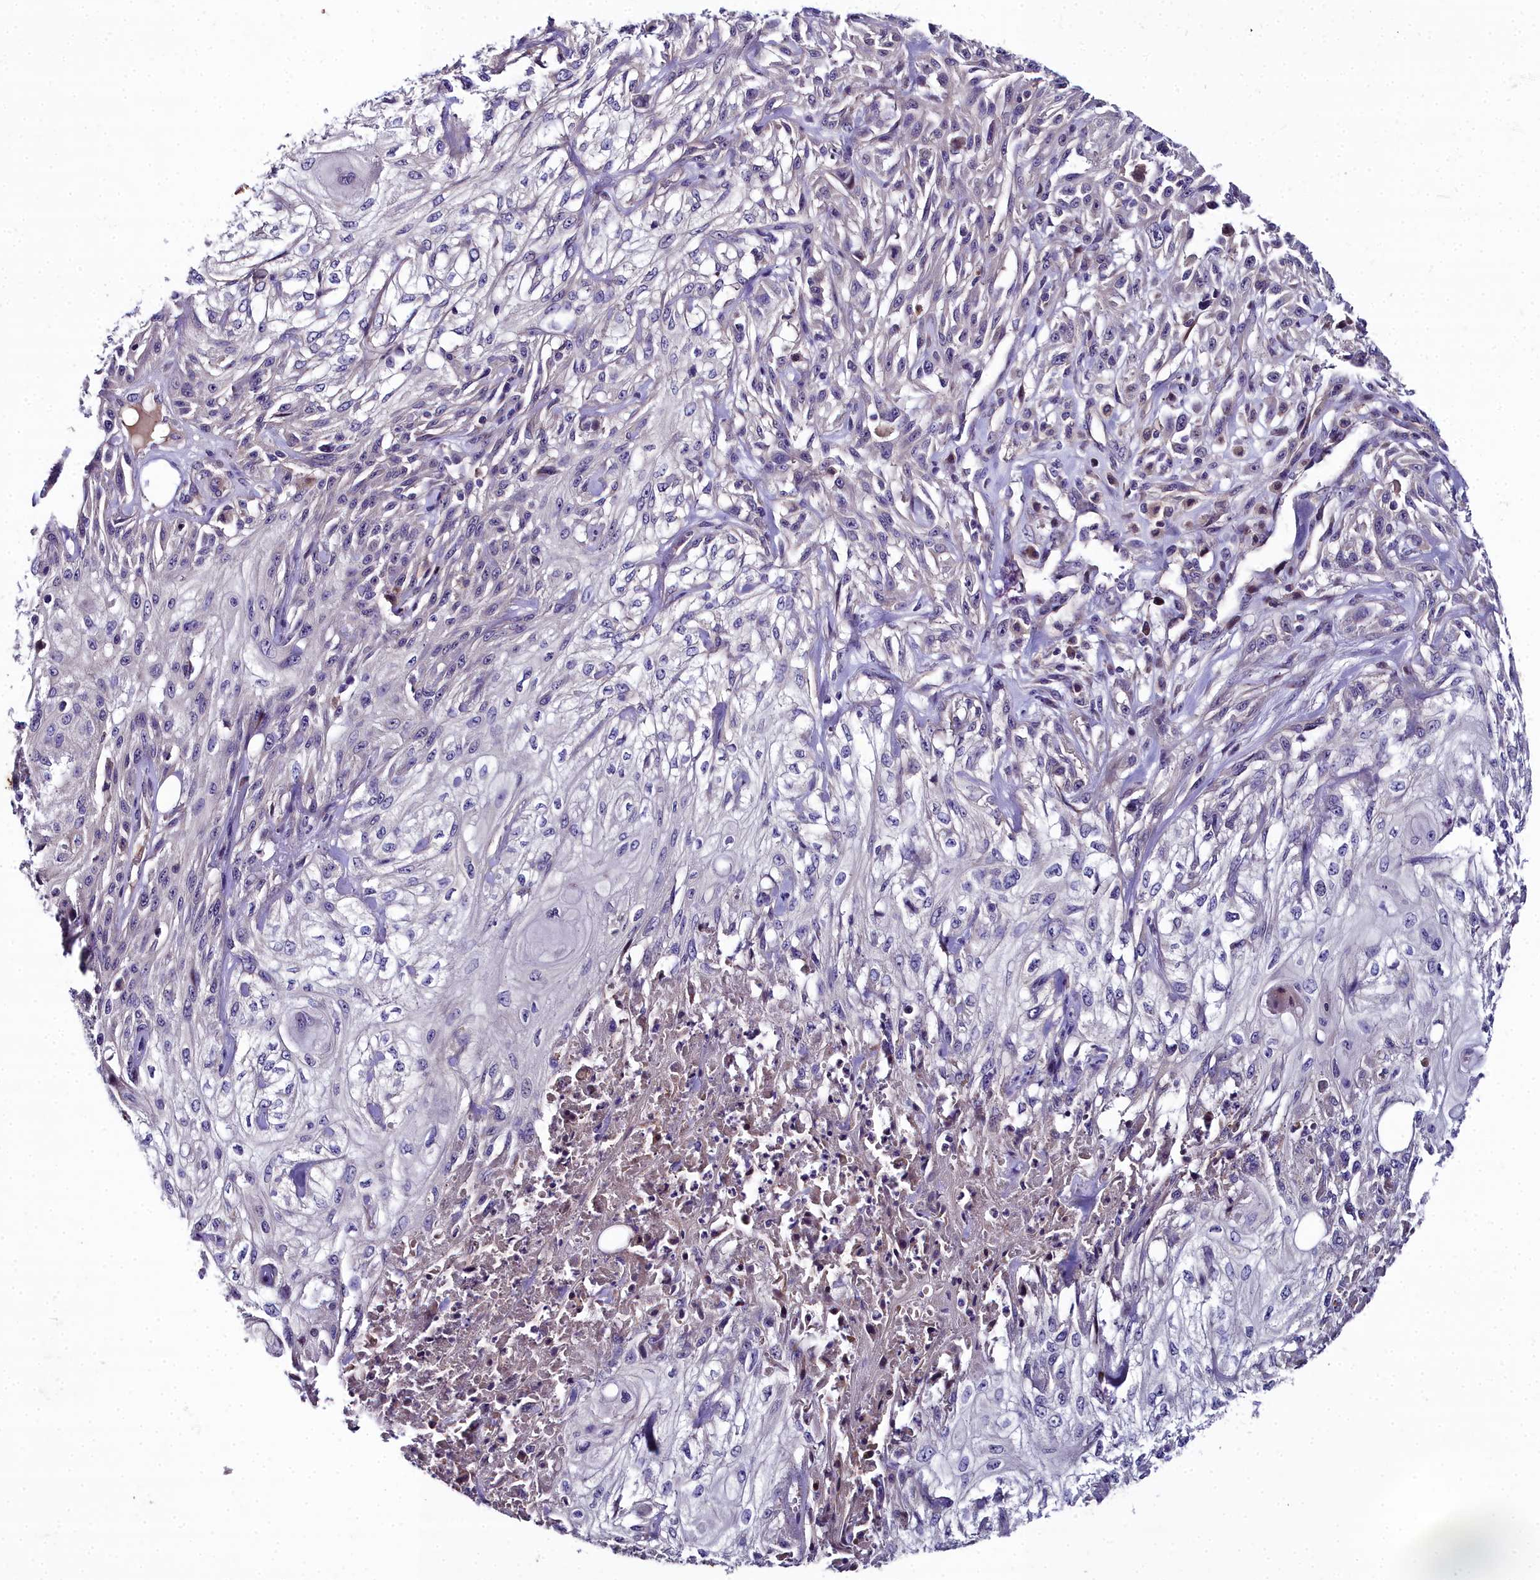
{"staining": {"intensity": "negative", "quantity": "none", "location": "none"}, "tissue": "skin cancer", "cell_type": "Tumor cells", "image_type": "cancer", "snomed": [{"axis": "morphology", "description": "Squamous cell carcinoma, NOS"}, {"axis": "morphology", "description": "Squamous cell carcinoma, metastatic, NOS"}, {"axis": "topography", "description": "Skin"}, {"axis": "topography", "description": "Lymph node"}], "caption": "IHC of metastatic squamous cell carcinoma (skin) displays no expression in tumor cells.", "gene": "NT5M", "patient": {"sex": "male", "age": 75}}